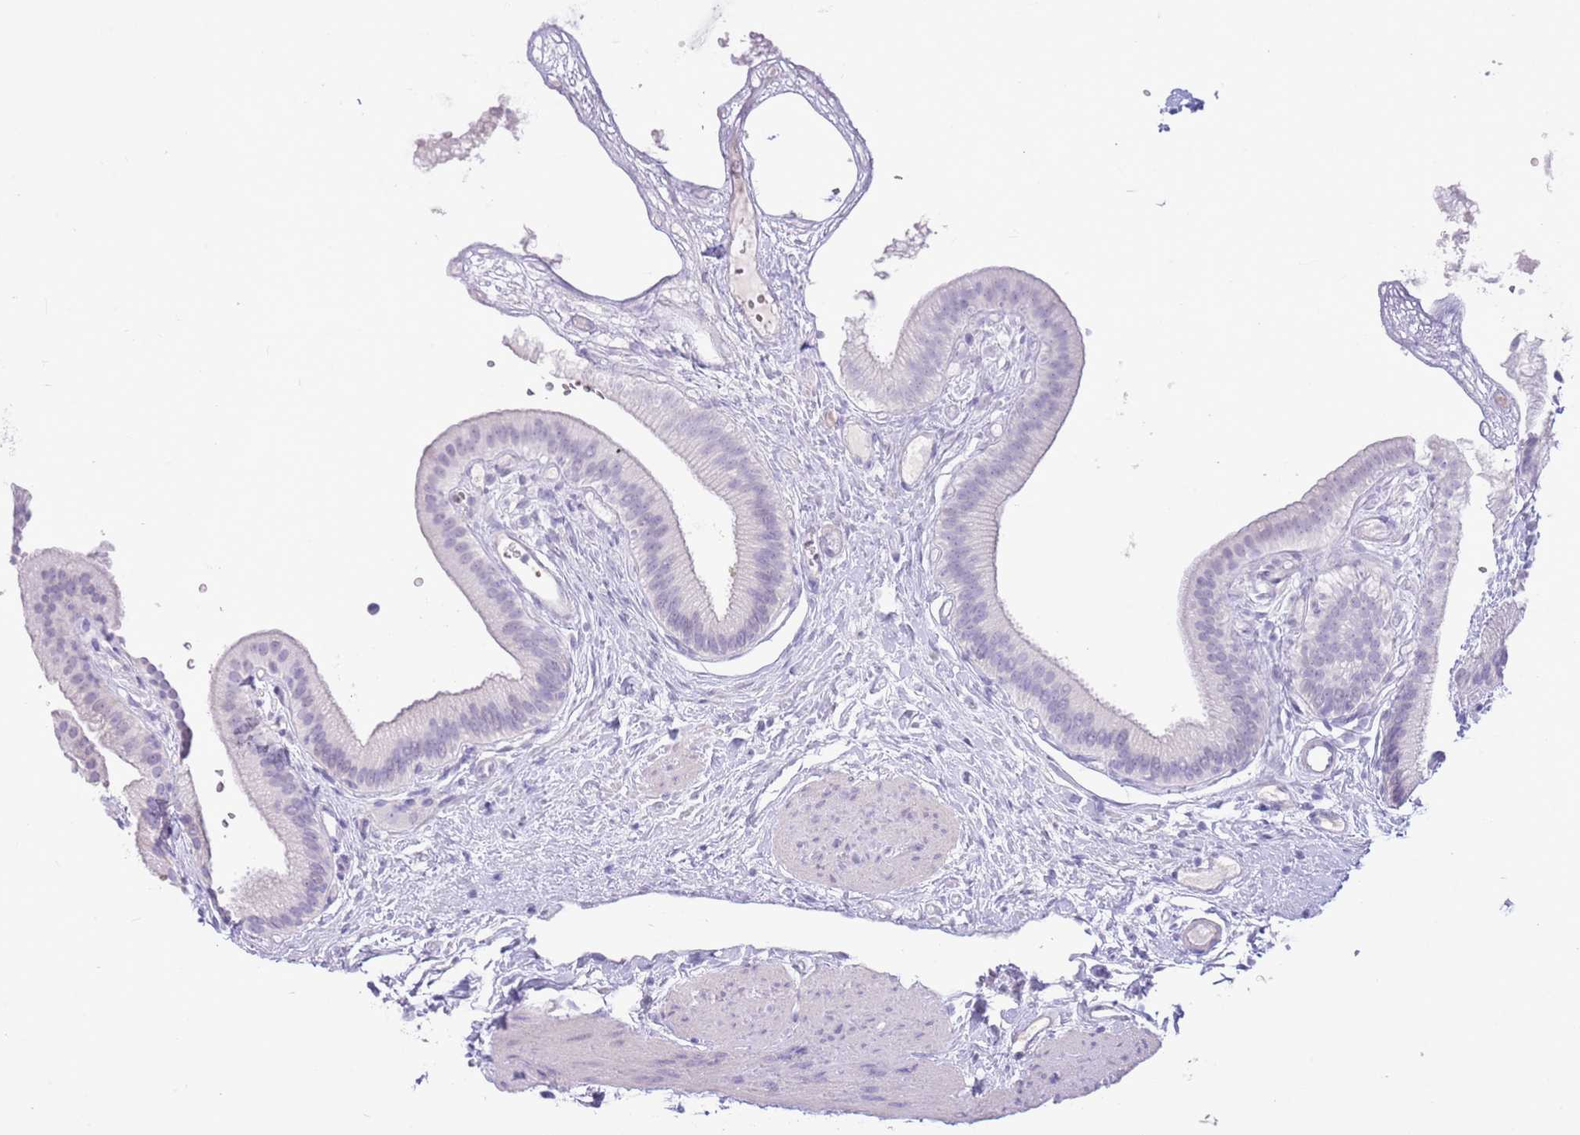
{"staining": {"intensity": "weak", "quantity": "<25%", "location": "cytoplasmic/membranous"}, "tissue": "gallbladder", "cell_type": "Glandular cells", "image_type": "normal", "snomed": [{"axis": "morphology", "description": "Normal tissue, NOS"}, {"axis": "topography", "description": "Gallbladder"}], "caption": "Immunohistochemistry (IHC) photomicrograph of benign gallbladder: gallbladder stained with DAB (3,3'-diaminobenzidine) displays no significant protein expression in glandular cells.", "gene": "ACR", "patient": {"sex": "female", "age": 54}}